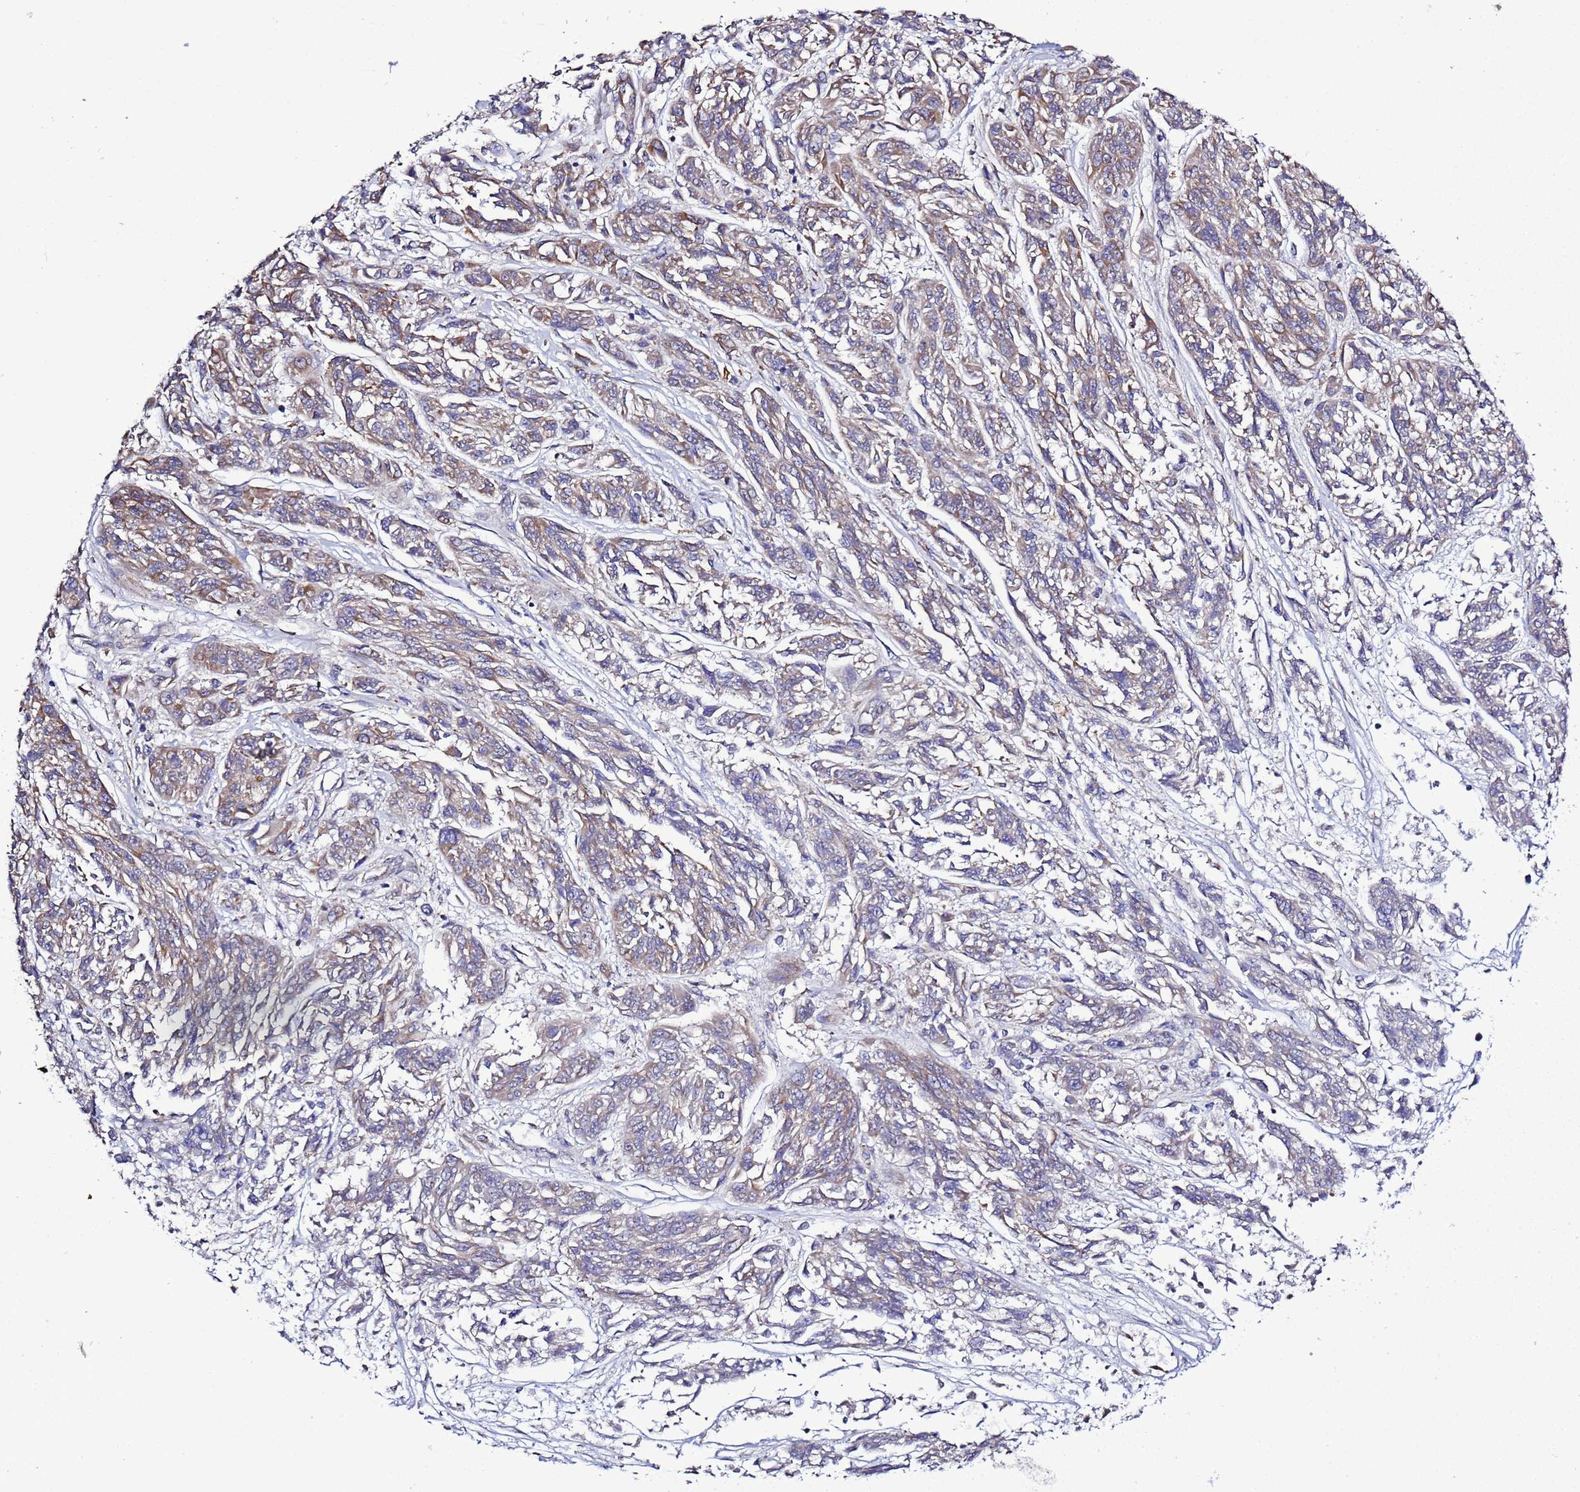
{"staining": {"intensity": "weak", "quantity": "25%-75%", "location": "cytoplasmic/membranous"}, "tissue": "melanoma", "cell_type": "Tumor cells", "image_type": "cancer", "snomed": [{"axis": "morphology", "description": "Malignant melanoma, NOS"}, {"axis": "topography", "description": "Skin"}], "caption": "Immunohistochemistry of melanoma demonstrates low levels of weak cytoplasmic/membranous staining in about 25%-75% of tumor cells. The staining was performed using DAB (3,3'-diaminobenzidine) to visualize the protein expression in brown, while the nuclei were stained in blue with hematoxylin (Magnification: 20x).", "gene": "SPCS1", "patient": {"sex": "male", "age": 53}}